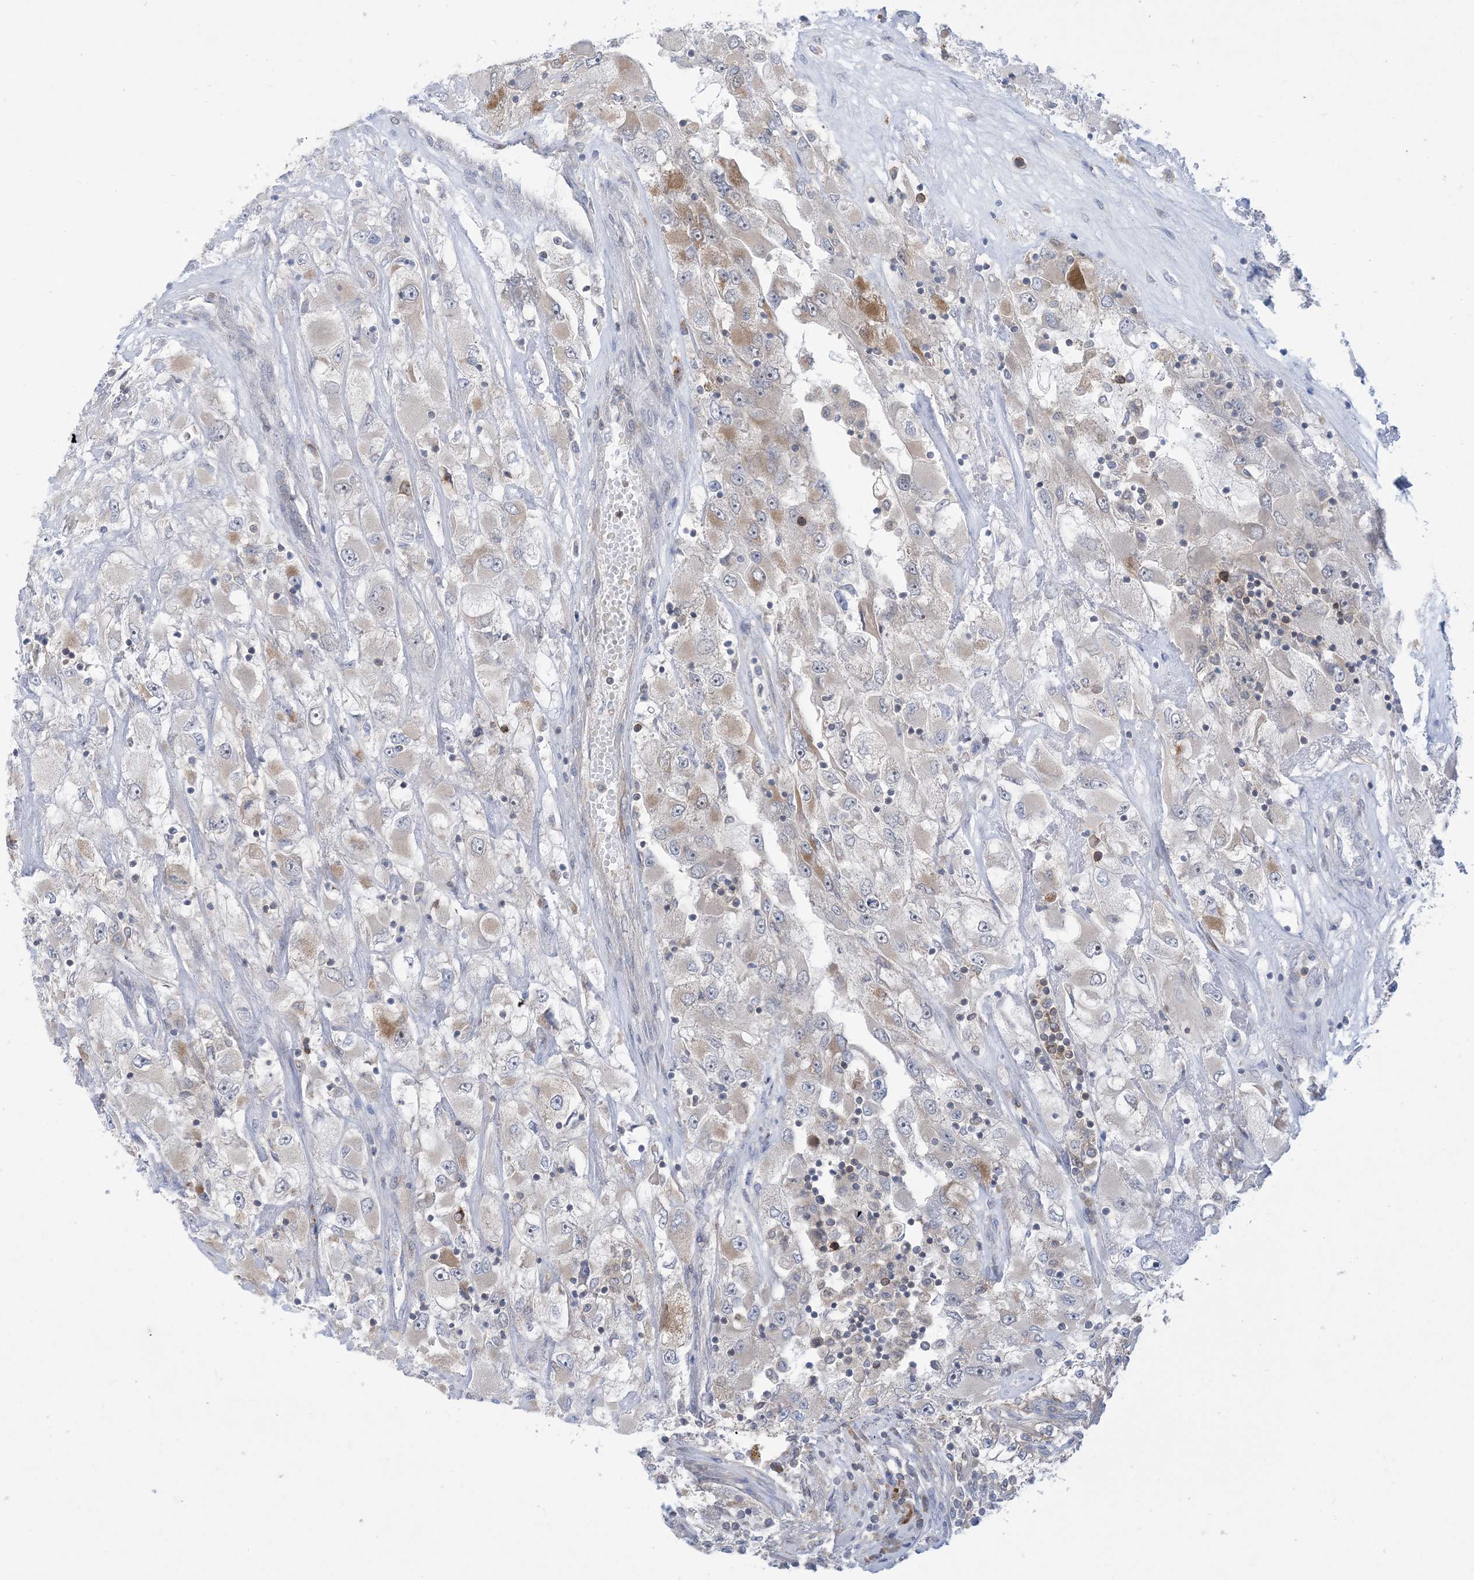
{"staining": {"intensity": "moderate", "quantity": "<25%", "location": "cytoplasmic/membranous"}, "tissue": "renal cancer", "cell_type": "Tumor cells", "image_type": "cancer", "snomed": [{"axis": "morphology", "description": "Adenocarcinoma, NOS"}, {"axis": "topography", "description": "Kidney"}], "caption": "Brown immunohistochemical staining in human adenocarcinoma (renal) exhibits moderate cytoplasmic/membranous positivity in approximately <25% of tumor cells.", "gene": "AOC1", "patient": {"sex": "female", "age": 52}}